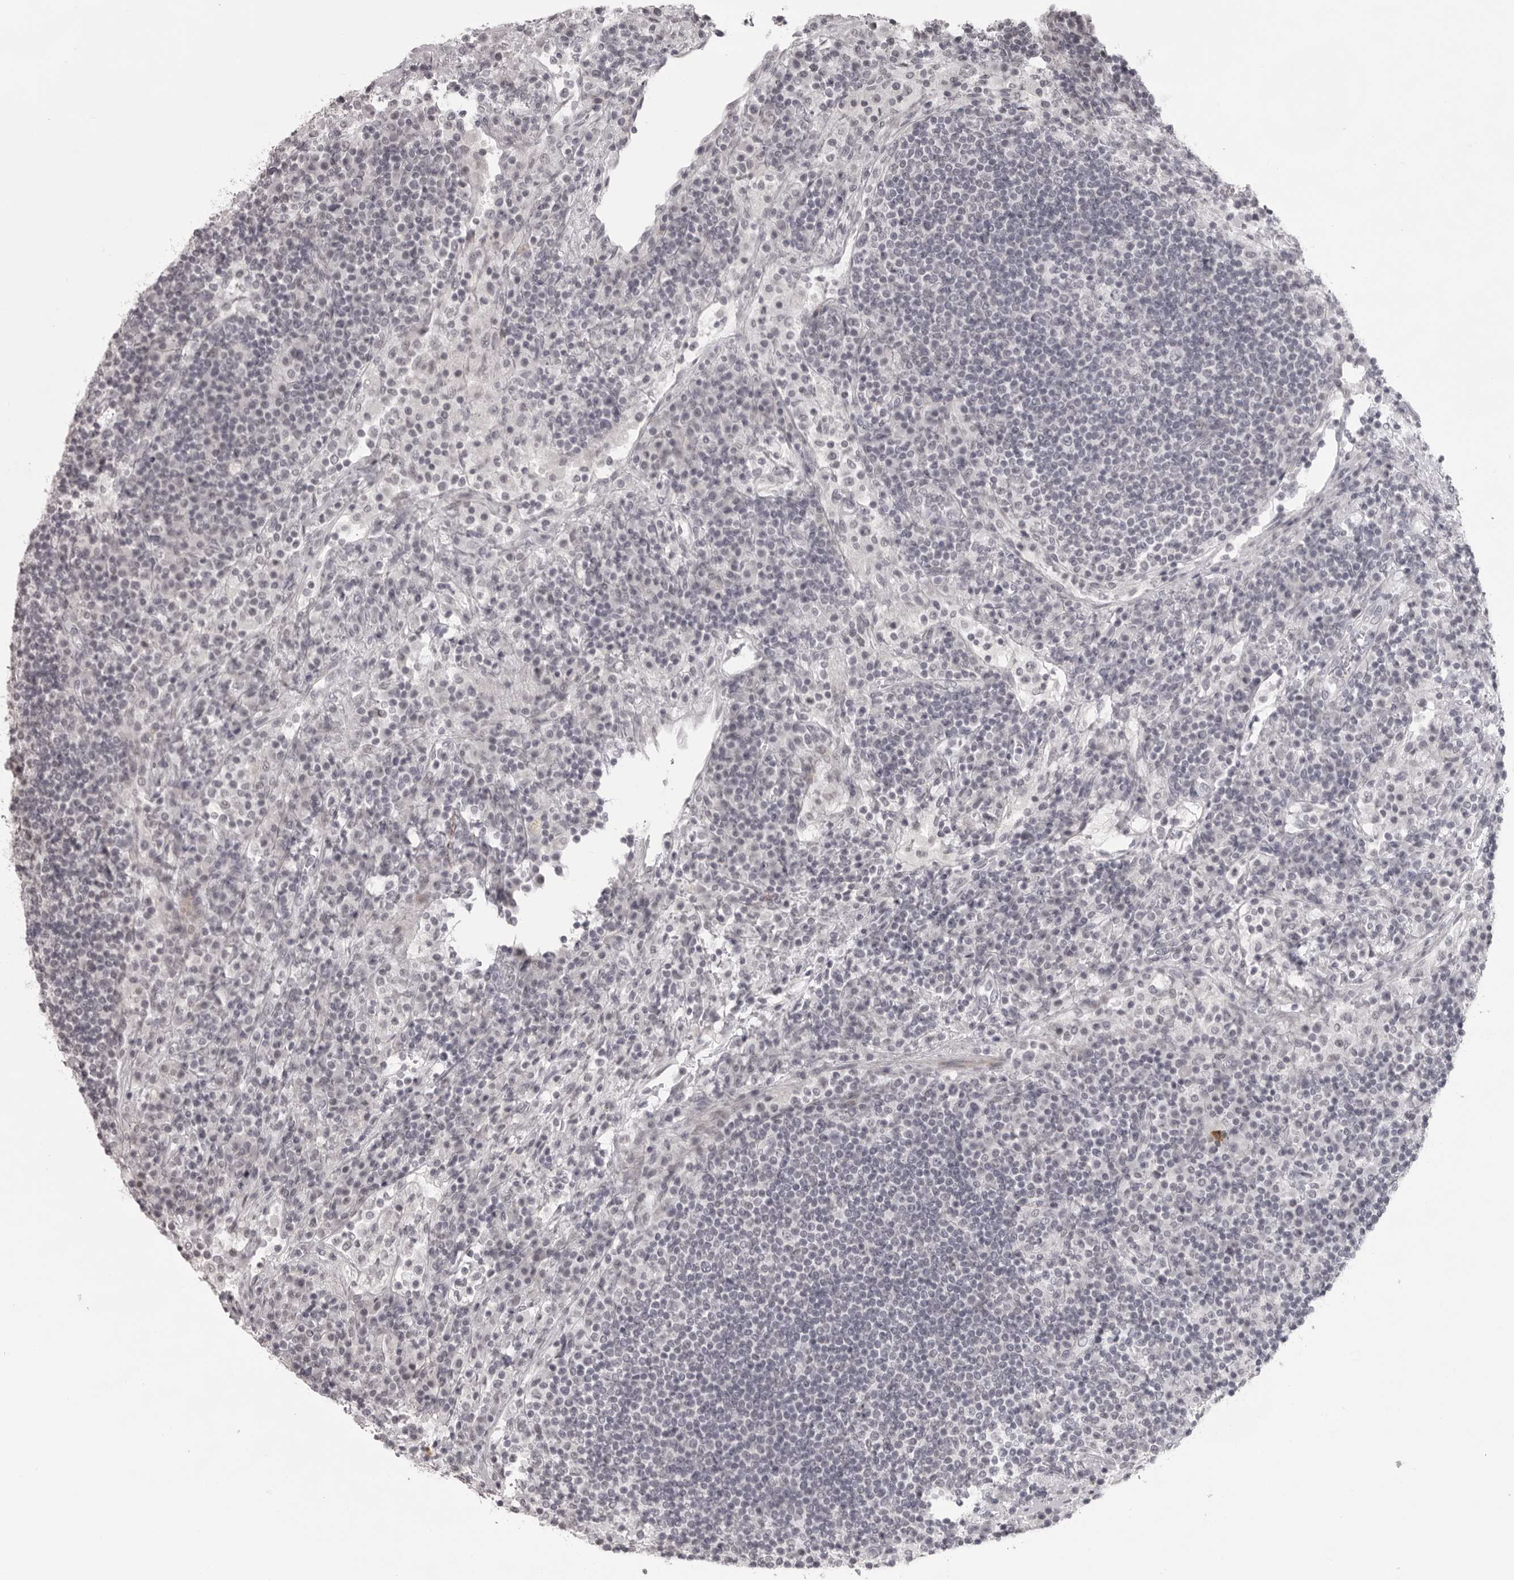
{"staining": {"intensity": "negative", "quantity": "none", "location": "none"}, "tissue": "lymph node", "cell_type": "Germinal center cells", "image_type": "normal", "snomed": [{"axis": "morphology", "description": "Normal tissue, NOS"}, {"axis": "topography", "description": "Lymph node"}], "caption": "Immunohistochemistry photomicrograph of normal lymph node stained for a protein (brown), which demonstrates no expression in germinal center cells. (Stains: DAB (3,3'-diaminobenzidine) IHC with hematoxylin counter stain, Microscopy: brightfield microscopy at high magnification).", "gene": "NUDT18", "patient": {"sex": "female", "age": 53}}